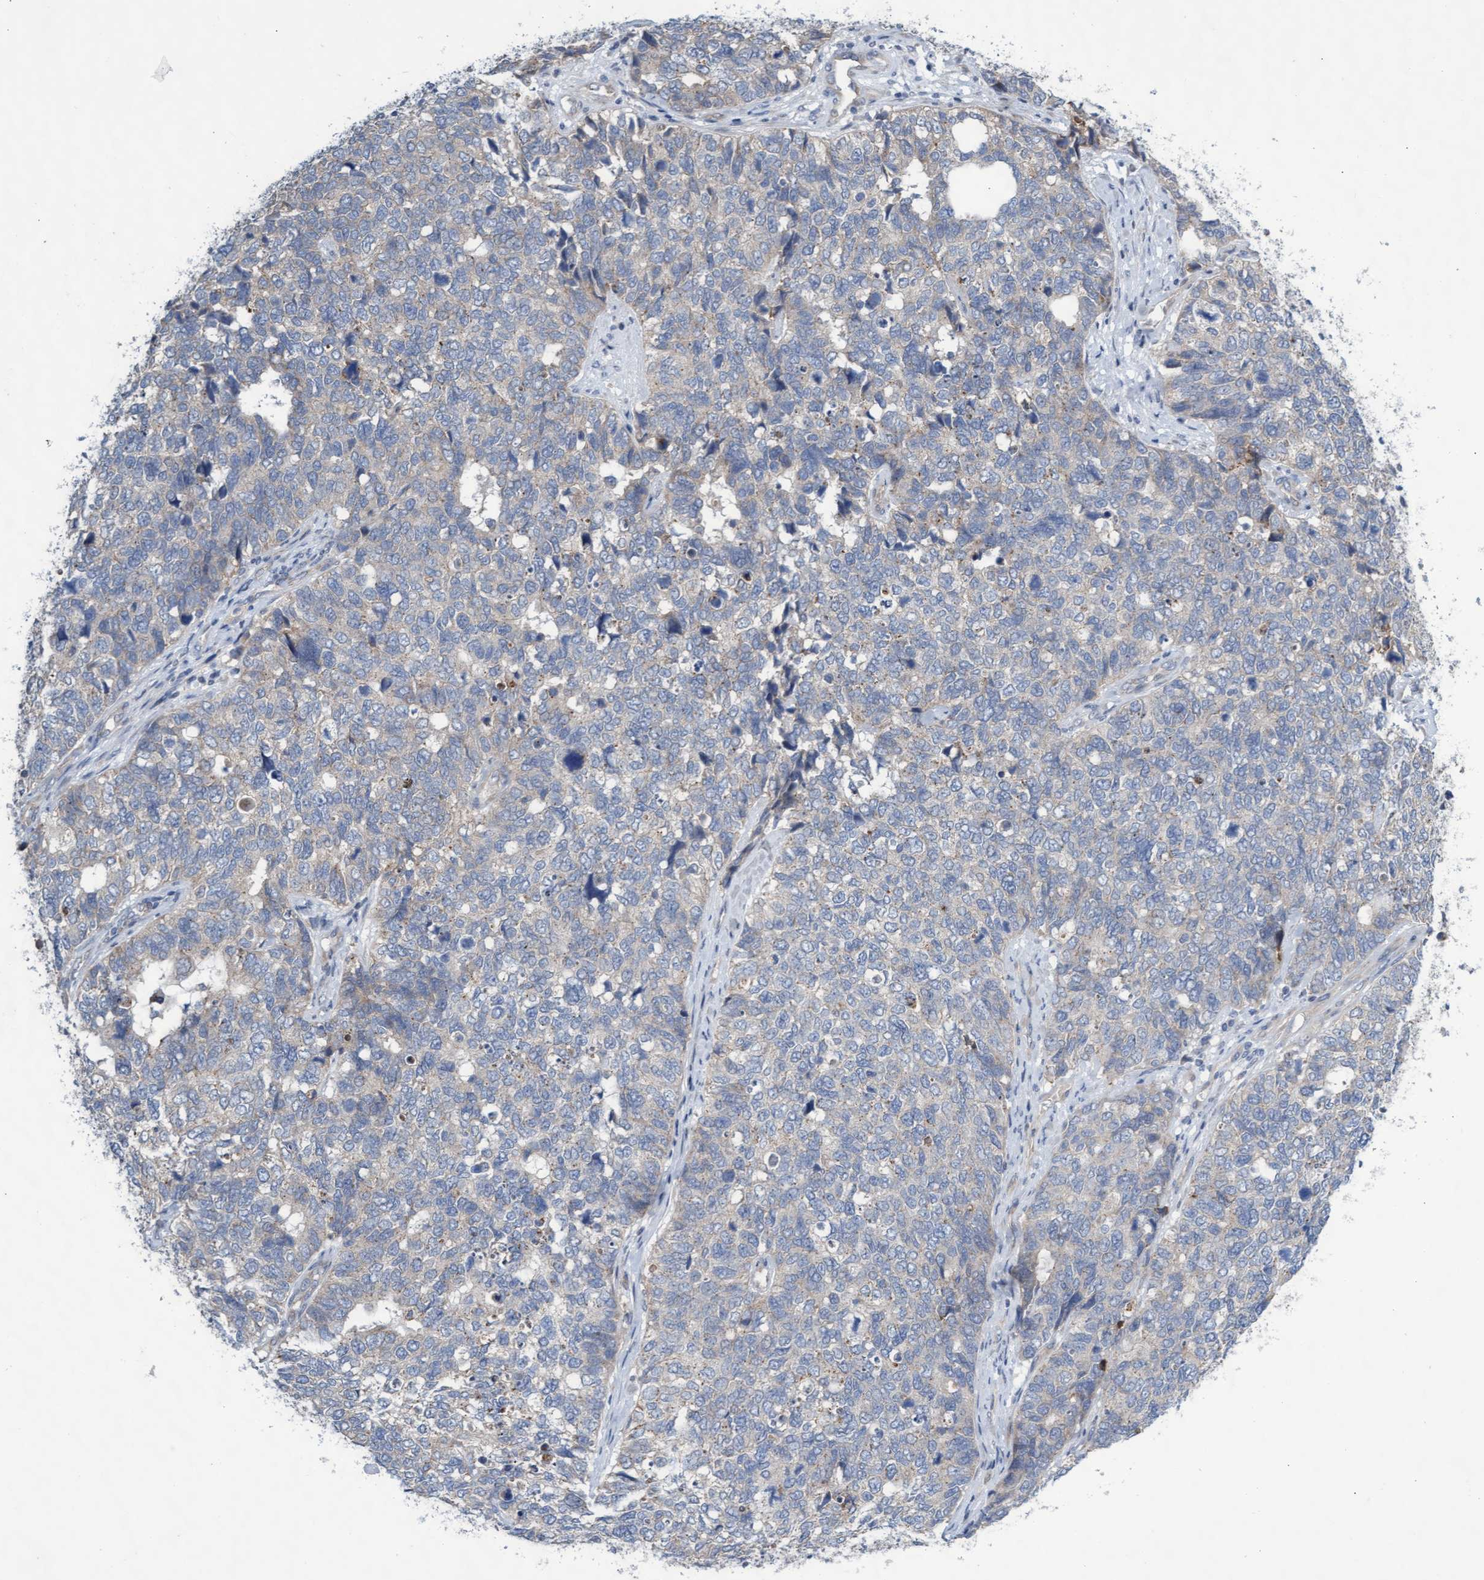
{"staining": {"intensity": "negative", "quantity": "none", "location": "none"}, "tissue": "cervical cancer", "cell_type": "Tumor cells", "image_type": "cancer", "snomed": [{"axis": "morphology", "description": "Squamous cell carcinoma, NOS"}, {"axis": "topography", "description": "Cervix"}], "caption": "Protein analysis of squamous cell carcinoma (cervical) reveals no significant positivity in tumor cells. (DAB (3,3'-diaminobenzidine) IHC, high magnification).", "gene": "ABCF2", "patient": {"sex": "female", "age": 63}}